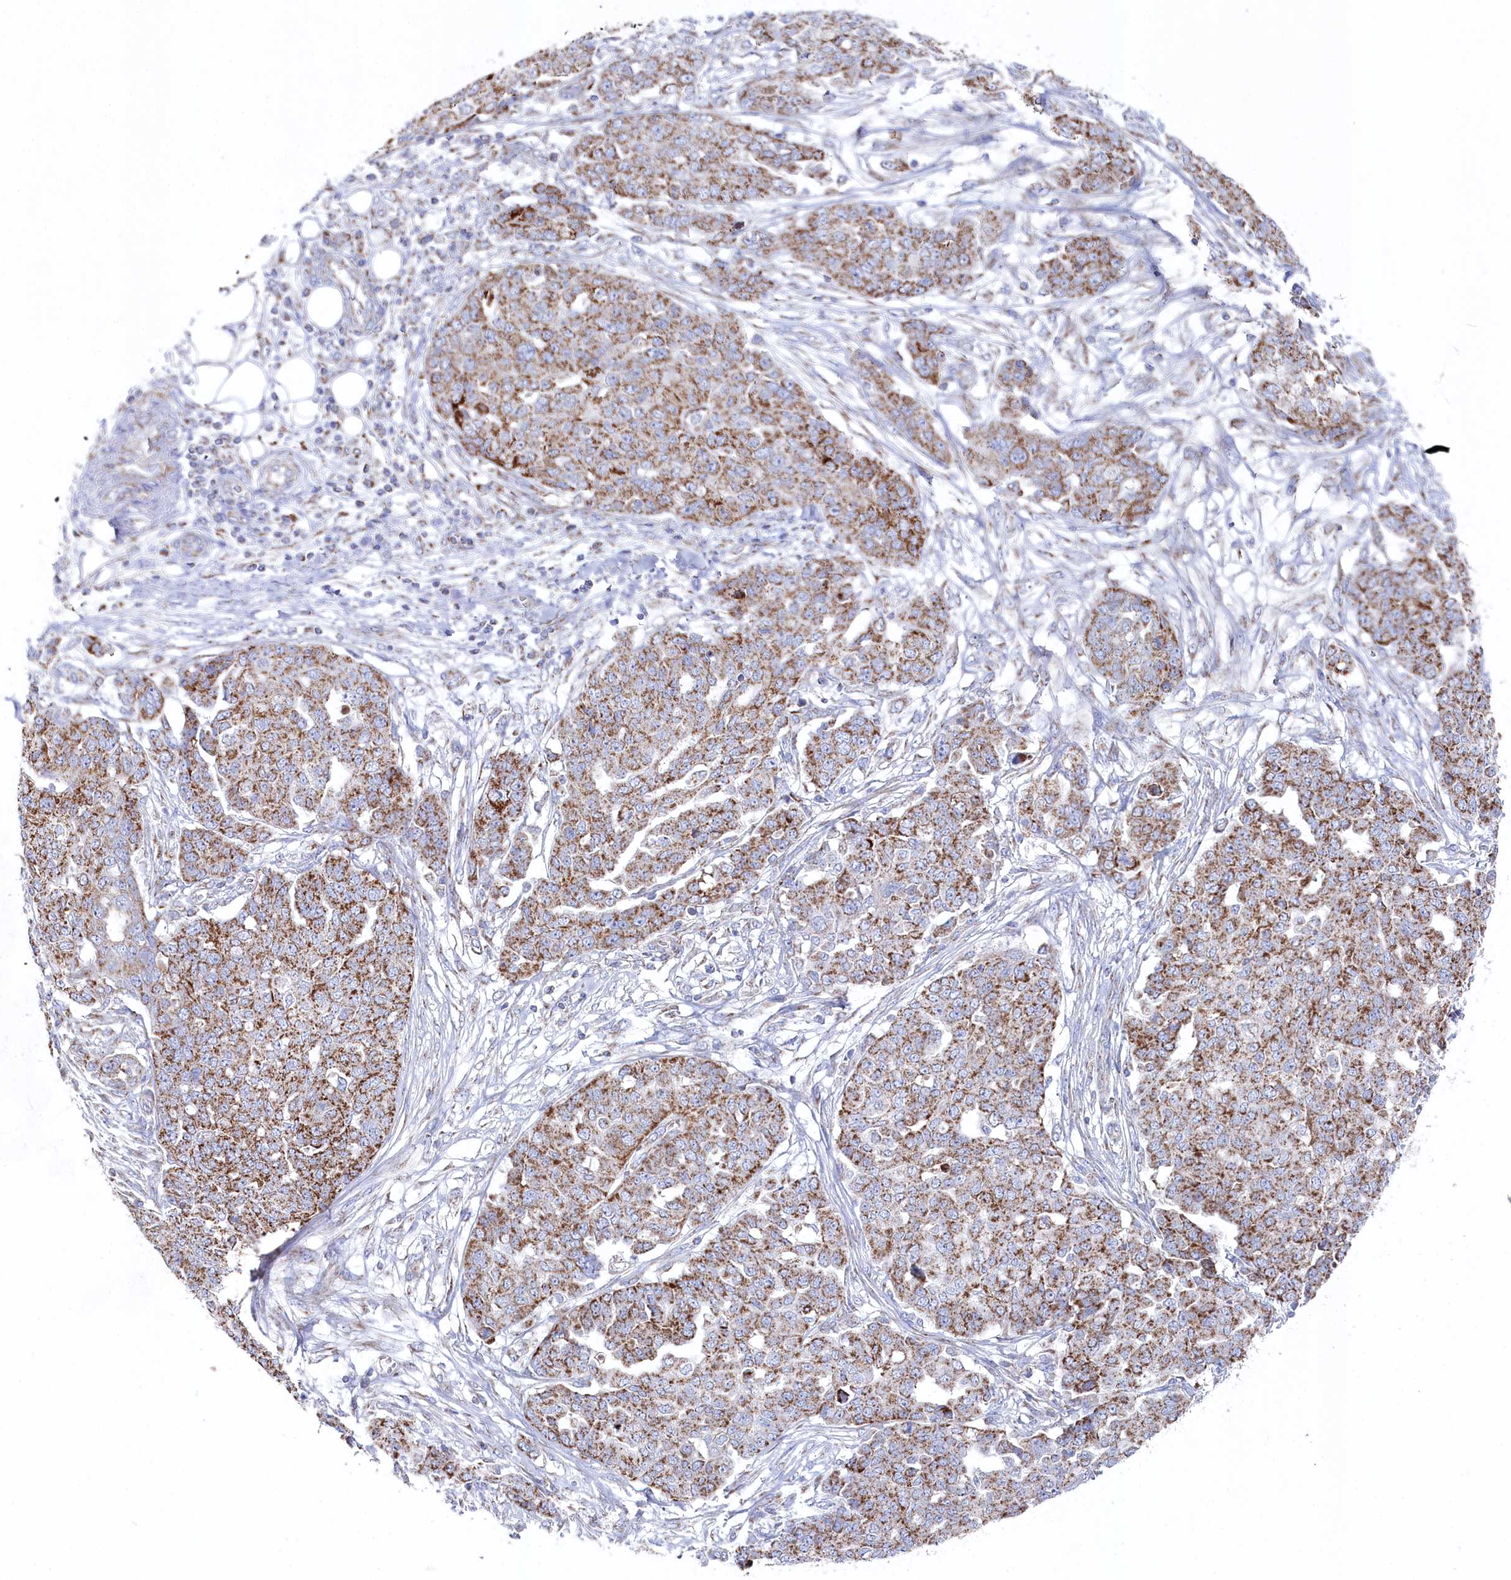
{"staining": {"intensity": "moderate", "quantity": ">75%", "location": "cytoplasmic/membranous"}, "tissue": "ovarian cancer", "cell_type": "Tumor cells", "image_type": "cancer", "snomed": [{"axis": "morphology", "description": "Cystadenocarcinoma, serous, NOS"}, {"axis": "topography", "description": "Soft tissue"}, {"axis": "topography", "description": "Ovary"}], "caption": "Ovarian serous cystadenocarcinoma stained with a brown dye exhibits moderate cytoplasmic/membranous positive staining in about >75% of tumor cells.", "gene": "GLS2", "patient": {"sex": "female", "age": 57}}